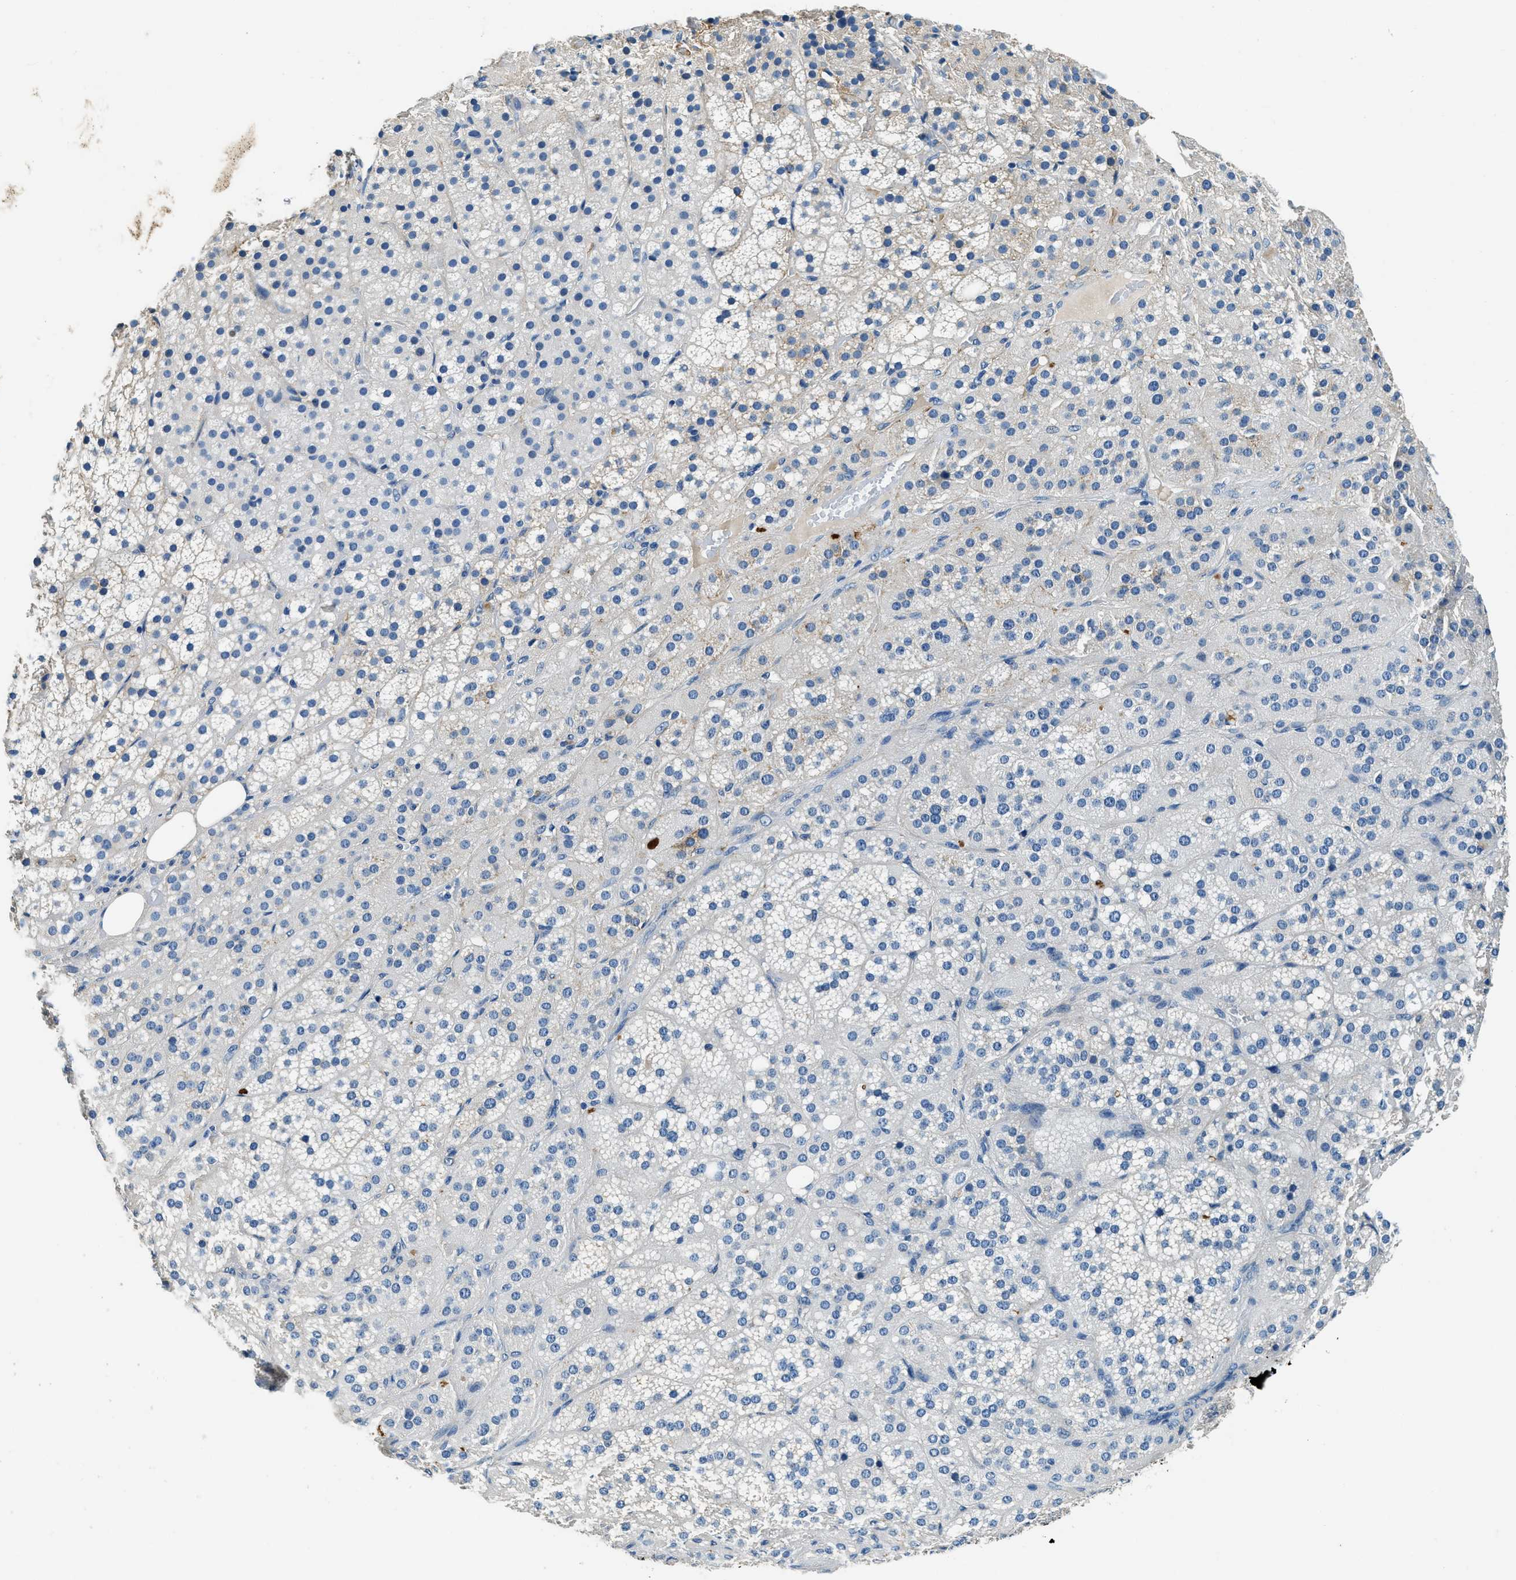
{"staining": {"intensity": "weak", "quantity": "<25%", "location": "cytoplasmic/membranous"}, "tissue": "adrenal gland", "cell_type": "Glandular cells", "image_type": "normal", "snomed": [{"axis": "morphology", "description": "Normal tissue, NOS"}, {"axis": "topography", "description": "Adrenal gland"}], "caption": "An immunohistochemistry micrograph of normal adrenal gland is shown. There is no staining in glandular cells of adrenal gland. (Immunohistochemistry, brightfield microscopy, high magnification).", "gene": "TMEM186", "patient": {"sex": "female", "age": 59}}